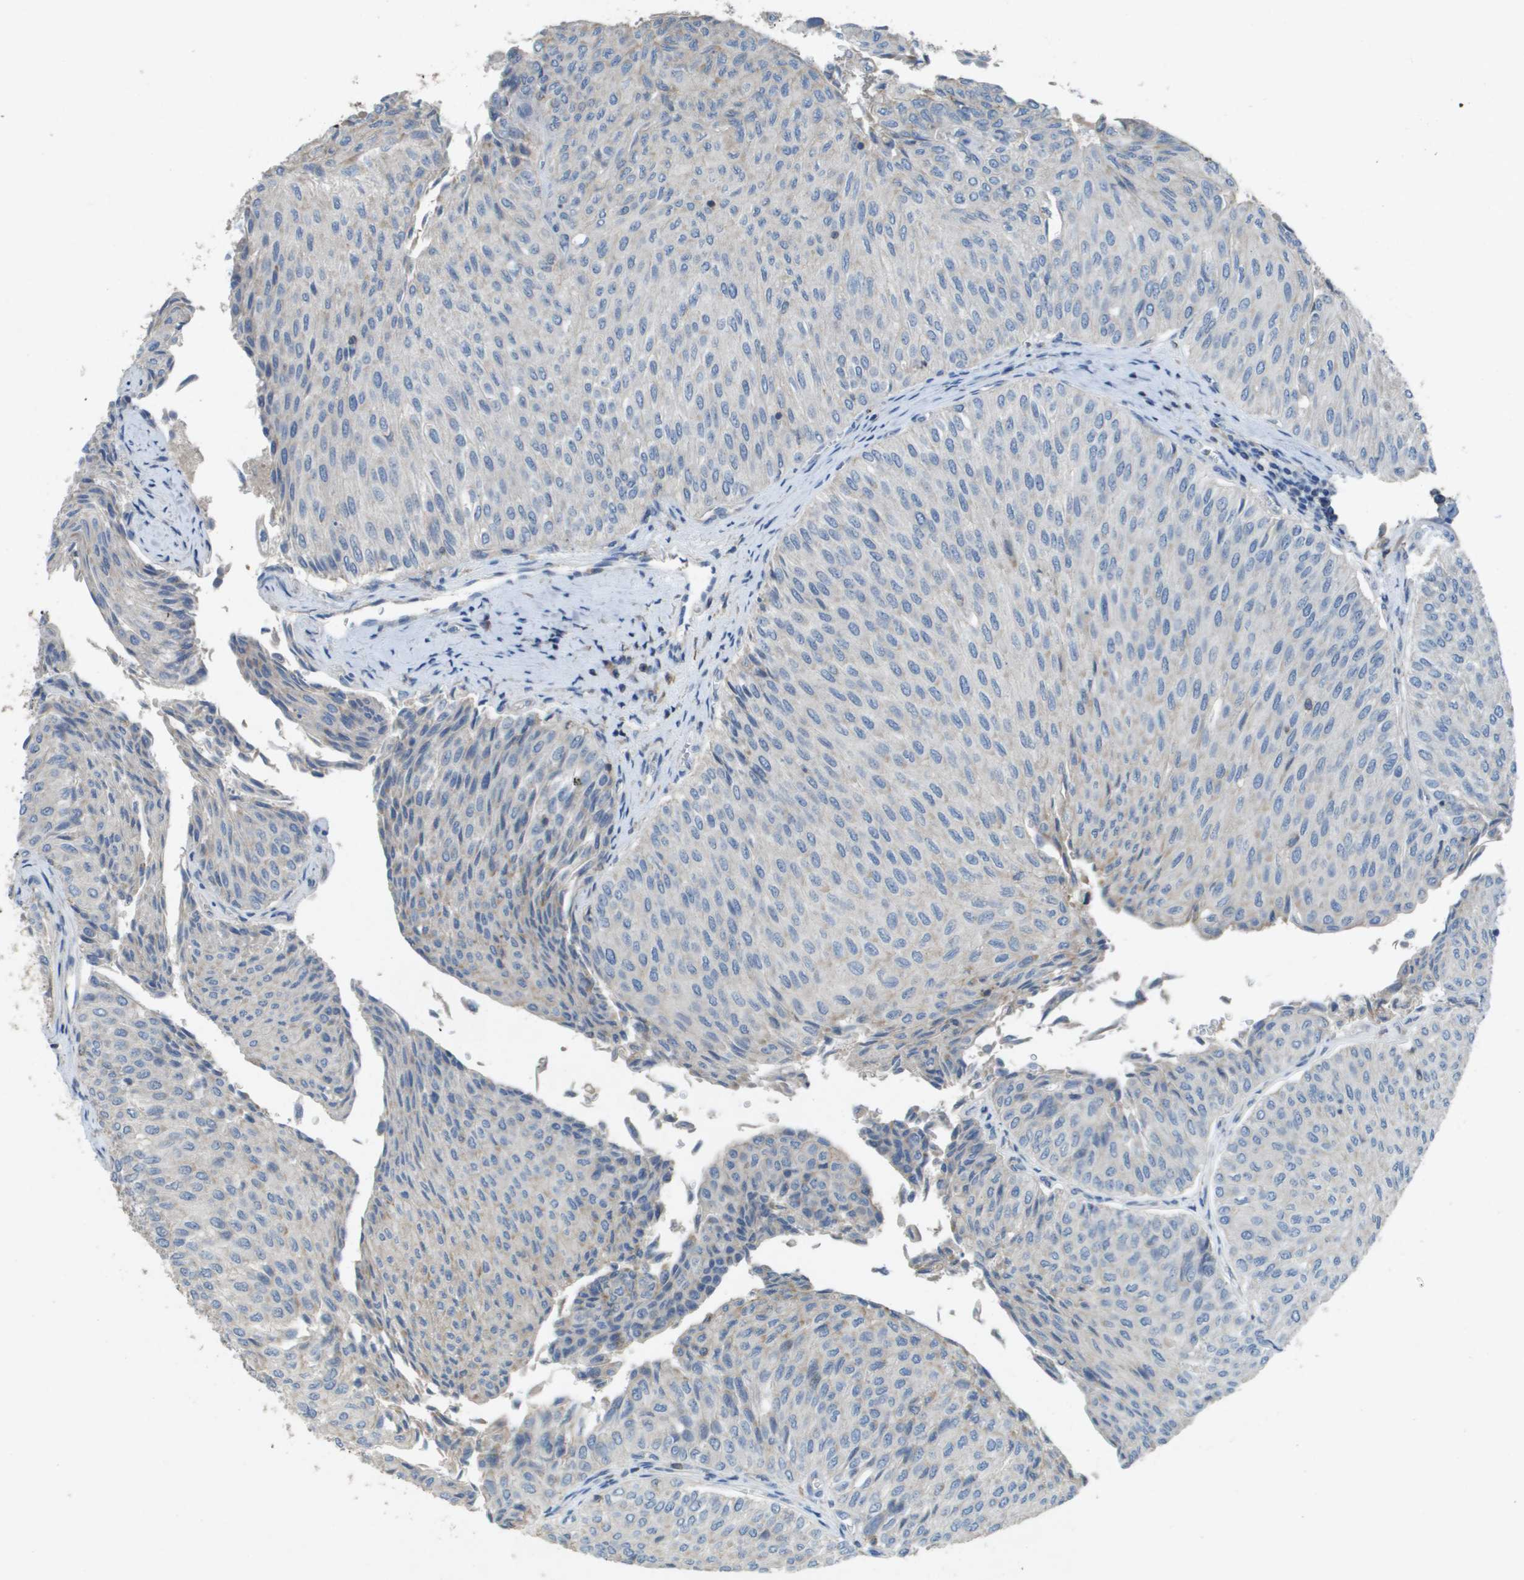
{"staining": {"intensity": "negative", "quantity": "none", "location": "none"}, "tissue": "urothelial cancer", "cell_type": "Tumor cells", "image_type": "cancer", "snomed": [{"axis": "morphology", "description": "Urothelial carcinoma, Low grade"}, {"axis": "topography", "description": "Urinary bladder"}], "caption": "IHC of urothelial cancer displays no expression in tumor cells. The staining is performed using DAB brown chromogen with nuclei counter-stained in using hematoxylin.", "gene": "CLCA4", "patient": {"sex": "male", "age": 78}}